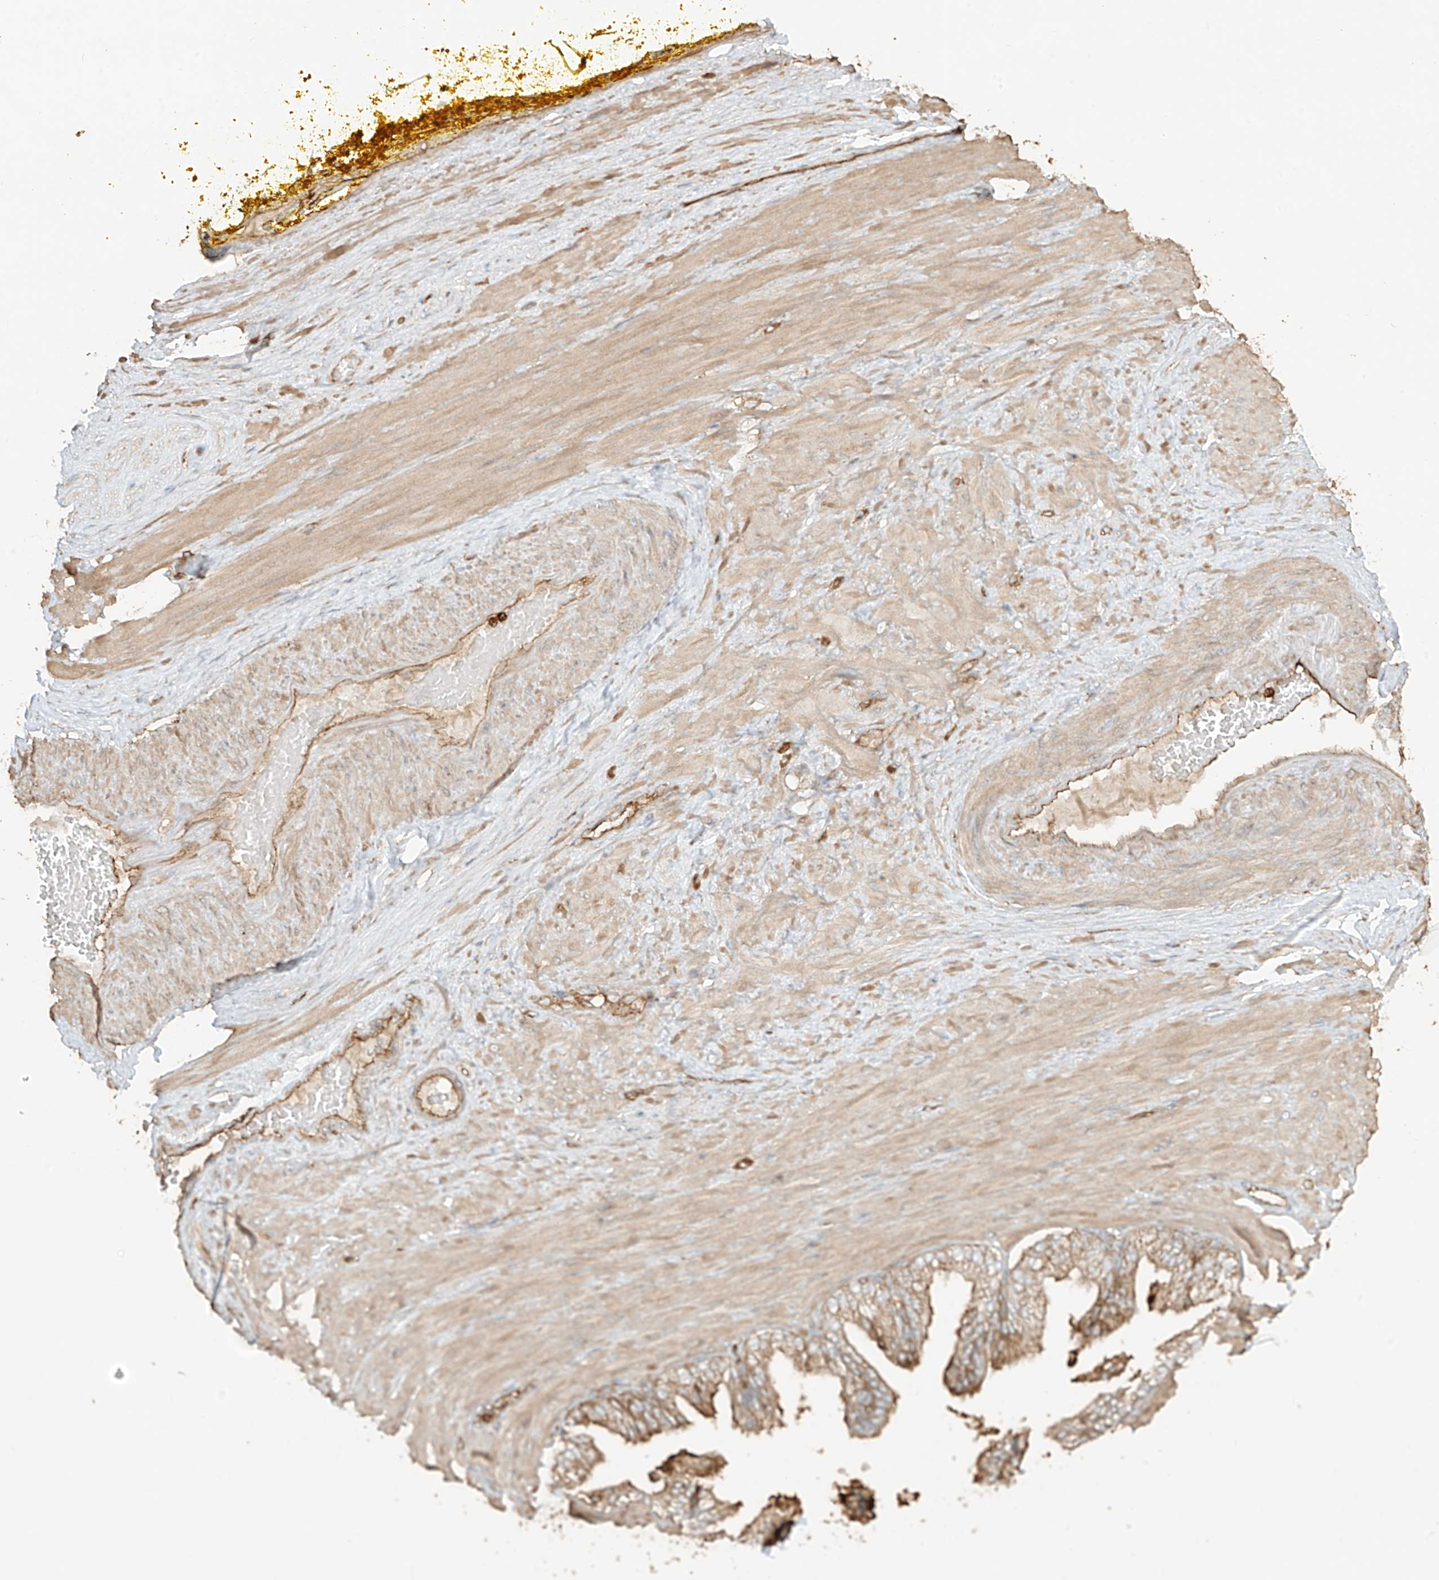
{"staining": {"intensity": "negative", "quantity": "none", "location": "none"}, "tissue": "adipose tissue", "cell_type": "Adipocytes", "image_type": "normal", "snomed": [{"axis": "morphology", "description": "Normal tissue, NOS"}, {"axis": "morphology", "description": "Adenocarcinoma, Low grade"}, {"axis": "topography", "description": "Prostate"}, {"axis": "topography", "description": "Peripheral nerve tissue"}], "caption": "Immunohistochemical staining of normal human adipose tissue displays no significant staining in adipocytes.", "gene": "CCDC115", "patient": {"sex": "male", "age": 63}}